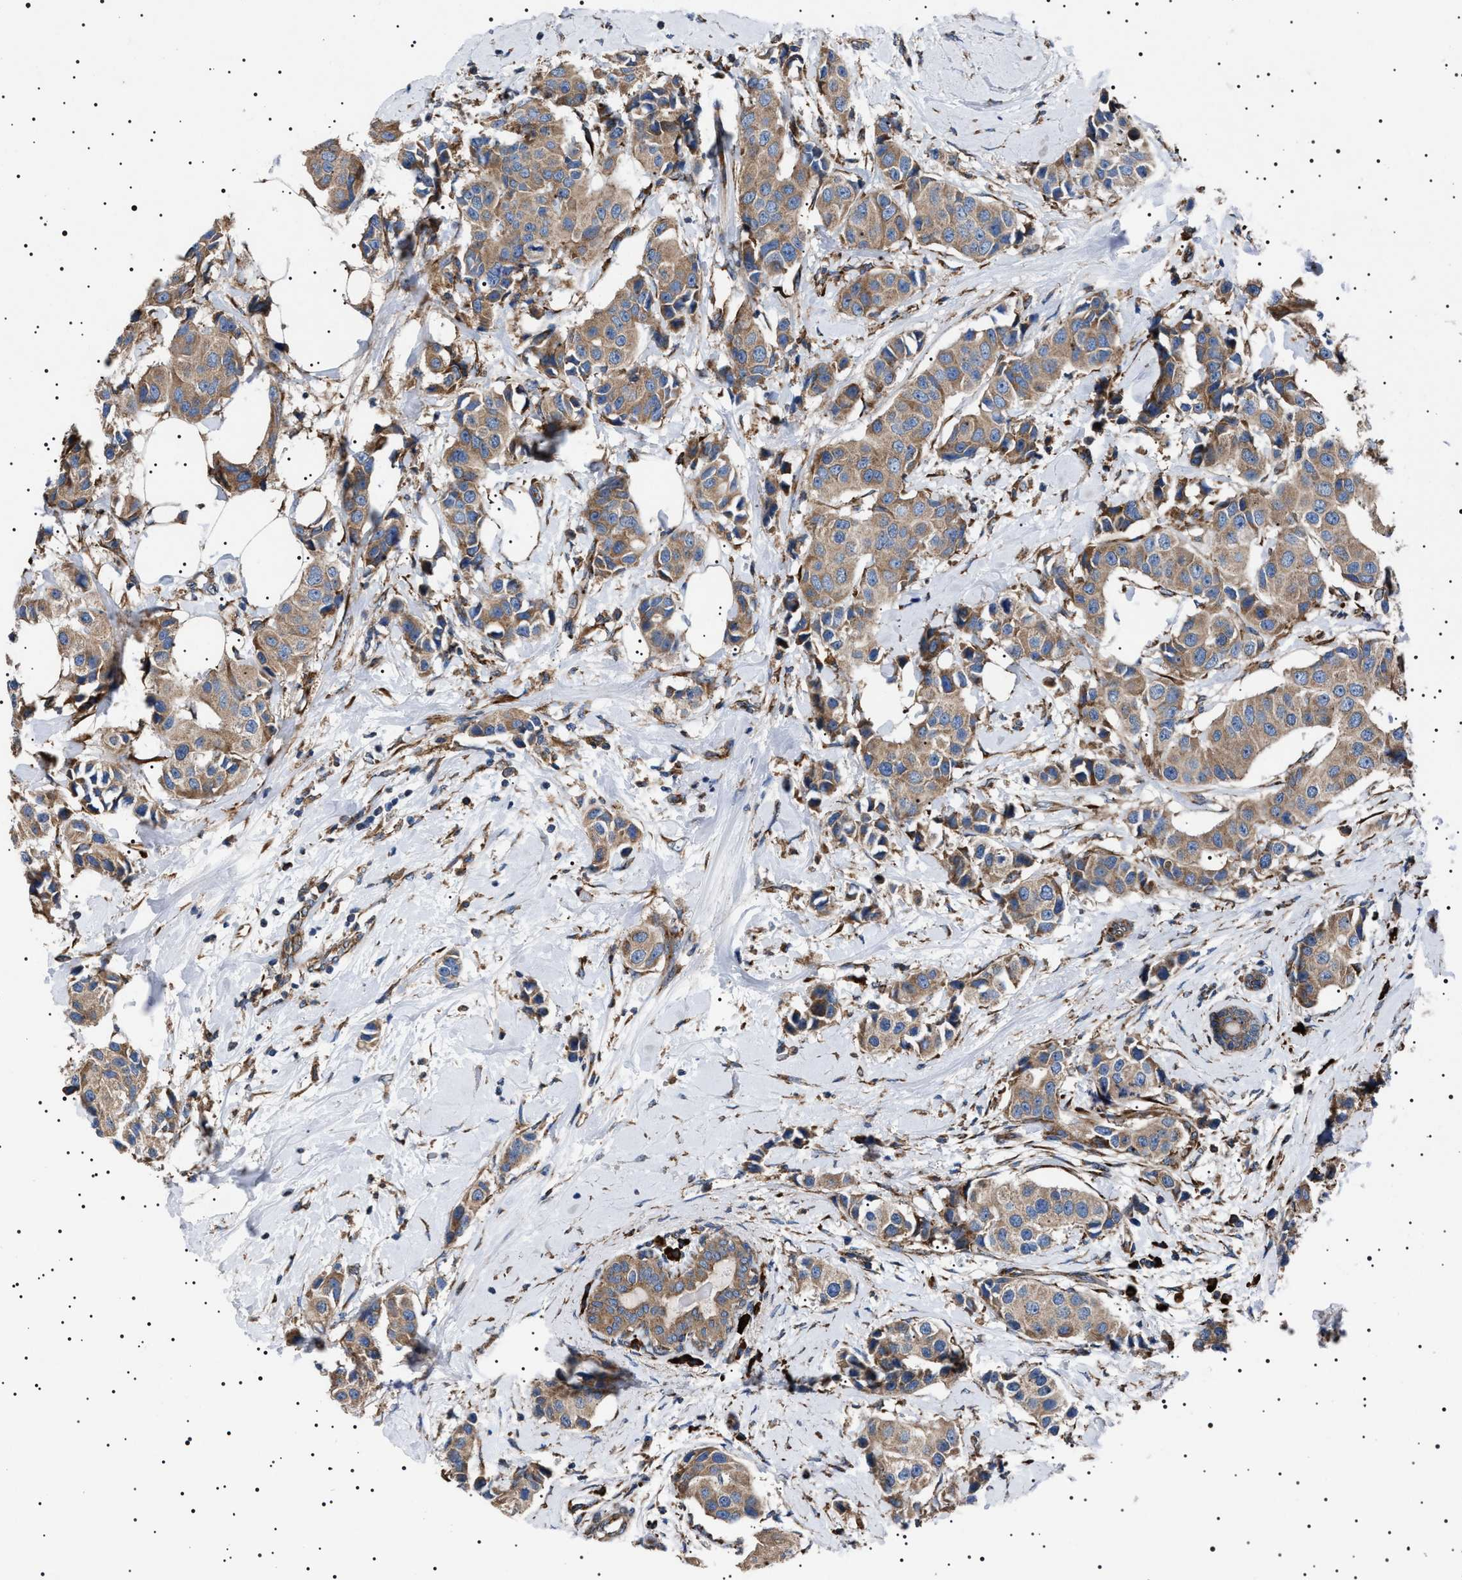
{"staining": {"intensity": "weak", "quantity": ">75%", "location": "cytoplasmic/membranous"}, "tissue": "breast cancer", "cell_type": "Tumor cells", "image_type": "cancer", "snomed": [{"axis": "morphology", "description": "Normal tissue, NOS"}, {"axis": "morphology", "description": "Duct carcinoma"}, {"axis": "topography", "description": "Breast"}], "caption": "A photomicrograph of human breast cancer (invasive ductal carcinoma) stained for a protein displays weak cytoplasmic/membranous brown staining in tumor cells. The staining is performed using DAB (3,3'-diaminobenzidine) brown chromogen to label protein expression. The nuclei are counter-stained blue using hematoxylin.", "gene": "TOP1MT", "patient": {"sex": "female", "age": 39}}